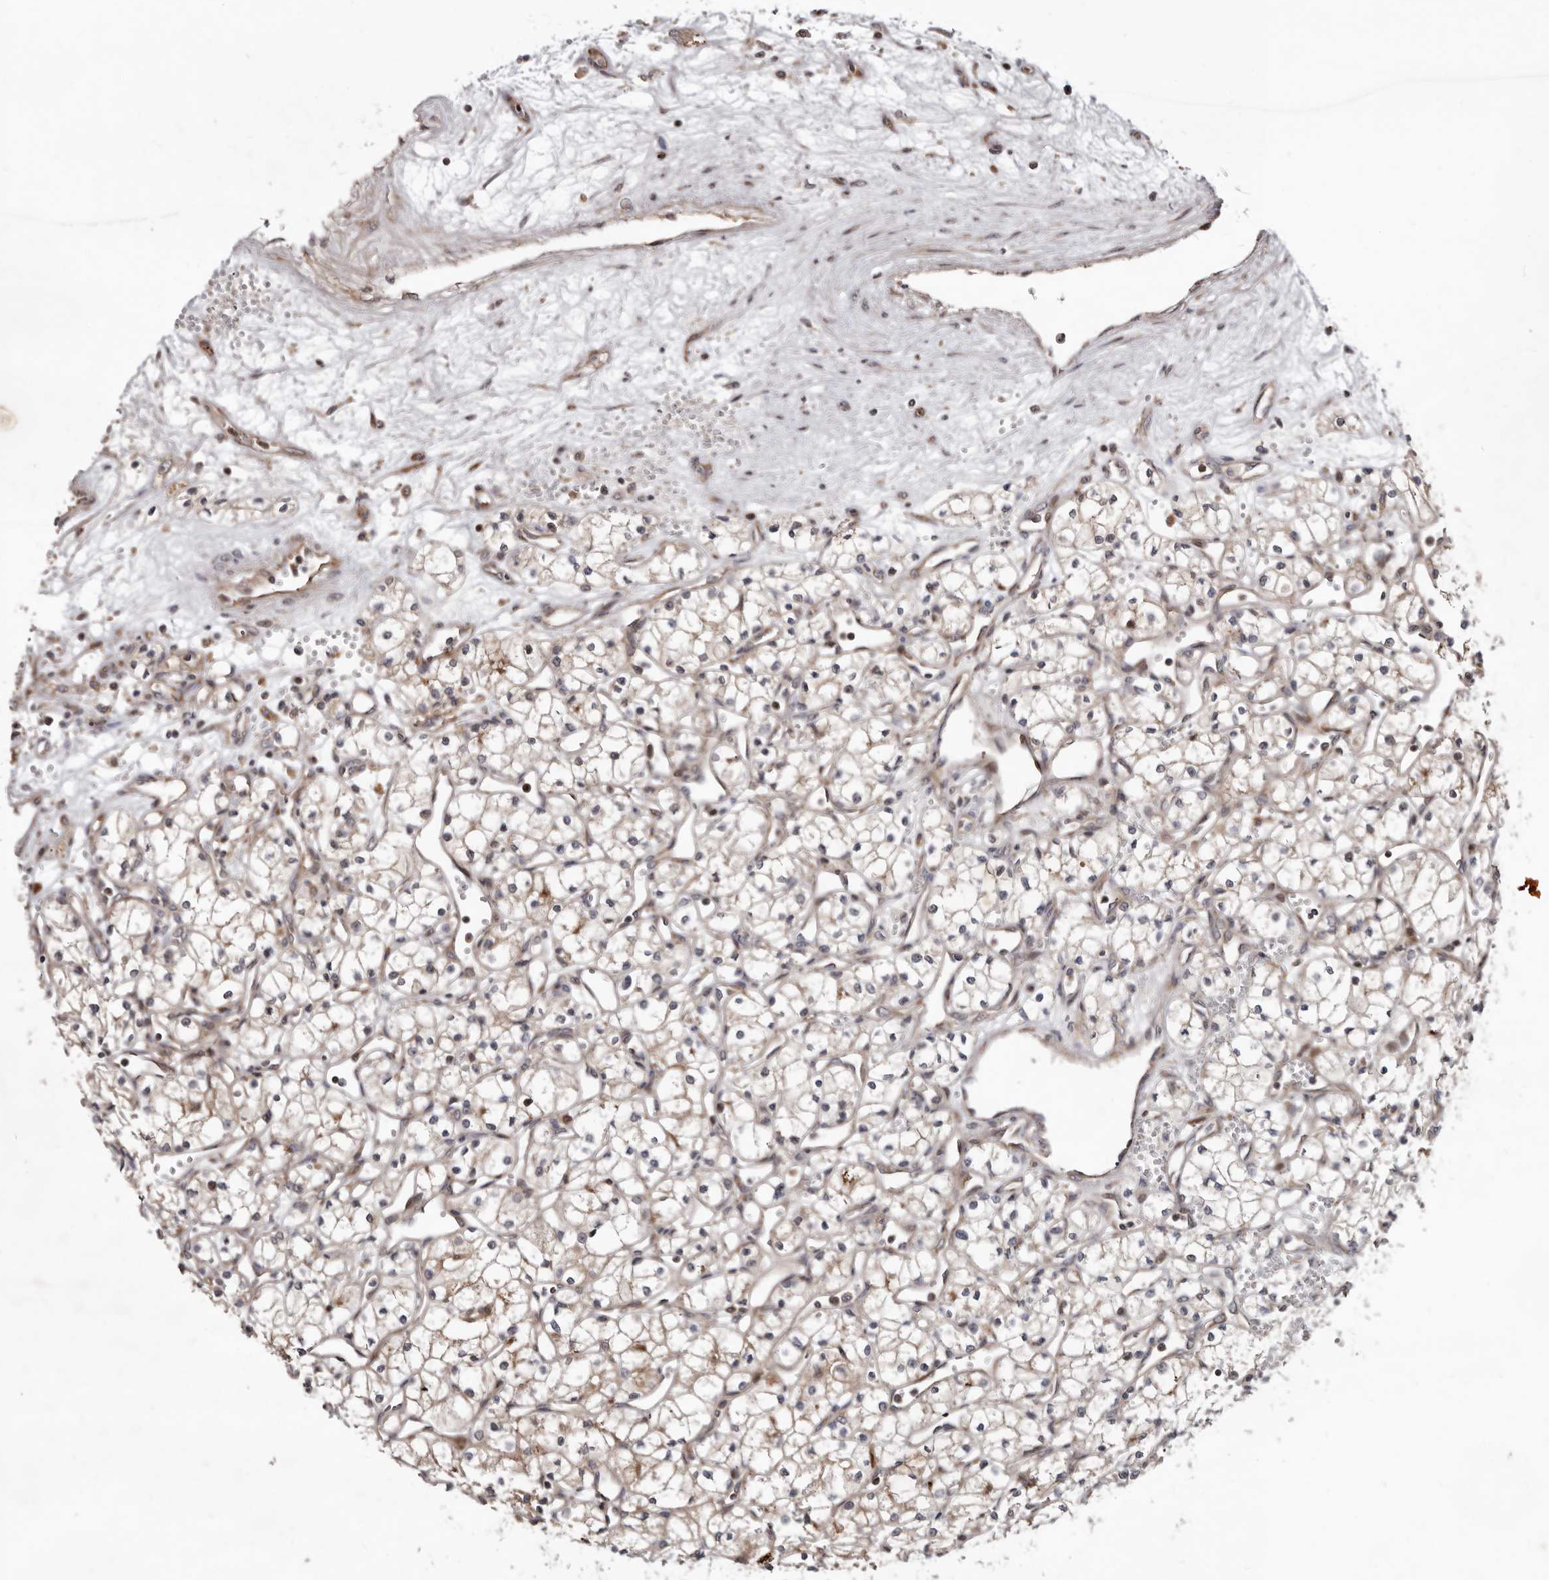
{"staining": {"intensity": "weak", "quantity": "<25%", "location": "cytoplasmic/membranous"}, "tissue": "renal cancer", "cell_type": "Tumor cells", "image_type": "cancer", "snomed": [{"axis": "morphology", "description": "Adenocarcinoma, NOS"}, {"axis": "topography", "description": "Kidney"}], "caption": "High power microscopy micrograph of an IHC histopathology image of adenocarcinoma (renal), revealing no significant expression in tumor cells.", "gene": "WEE2", "patient": {"sex": "male", "age": 59}}